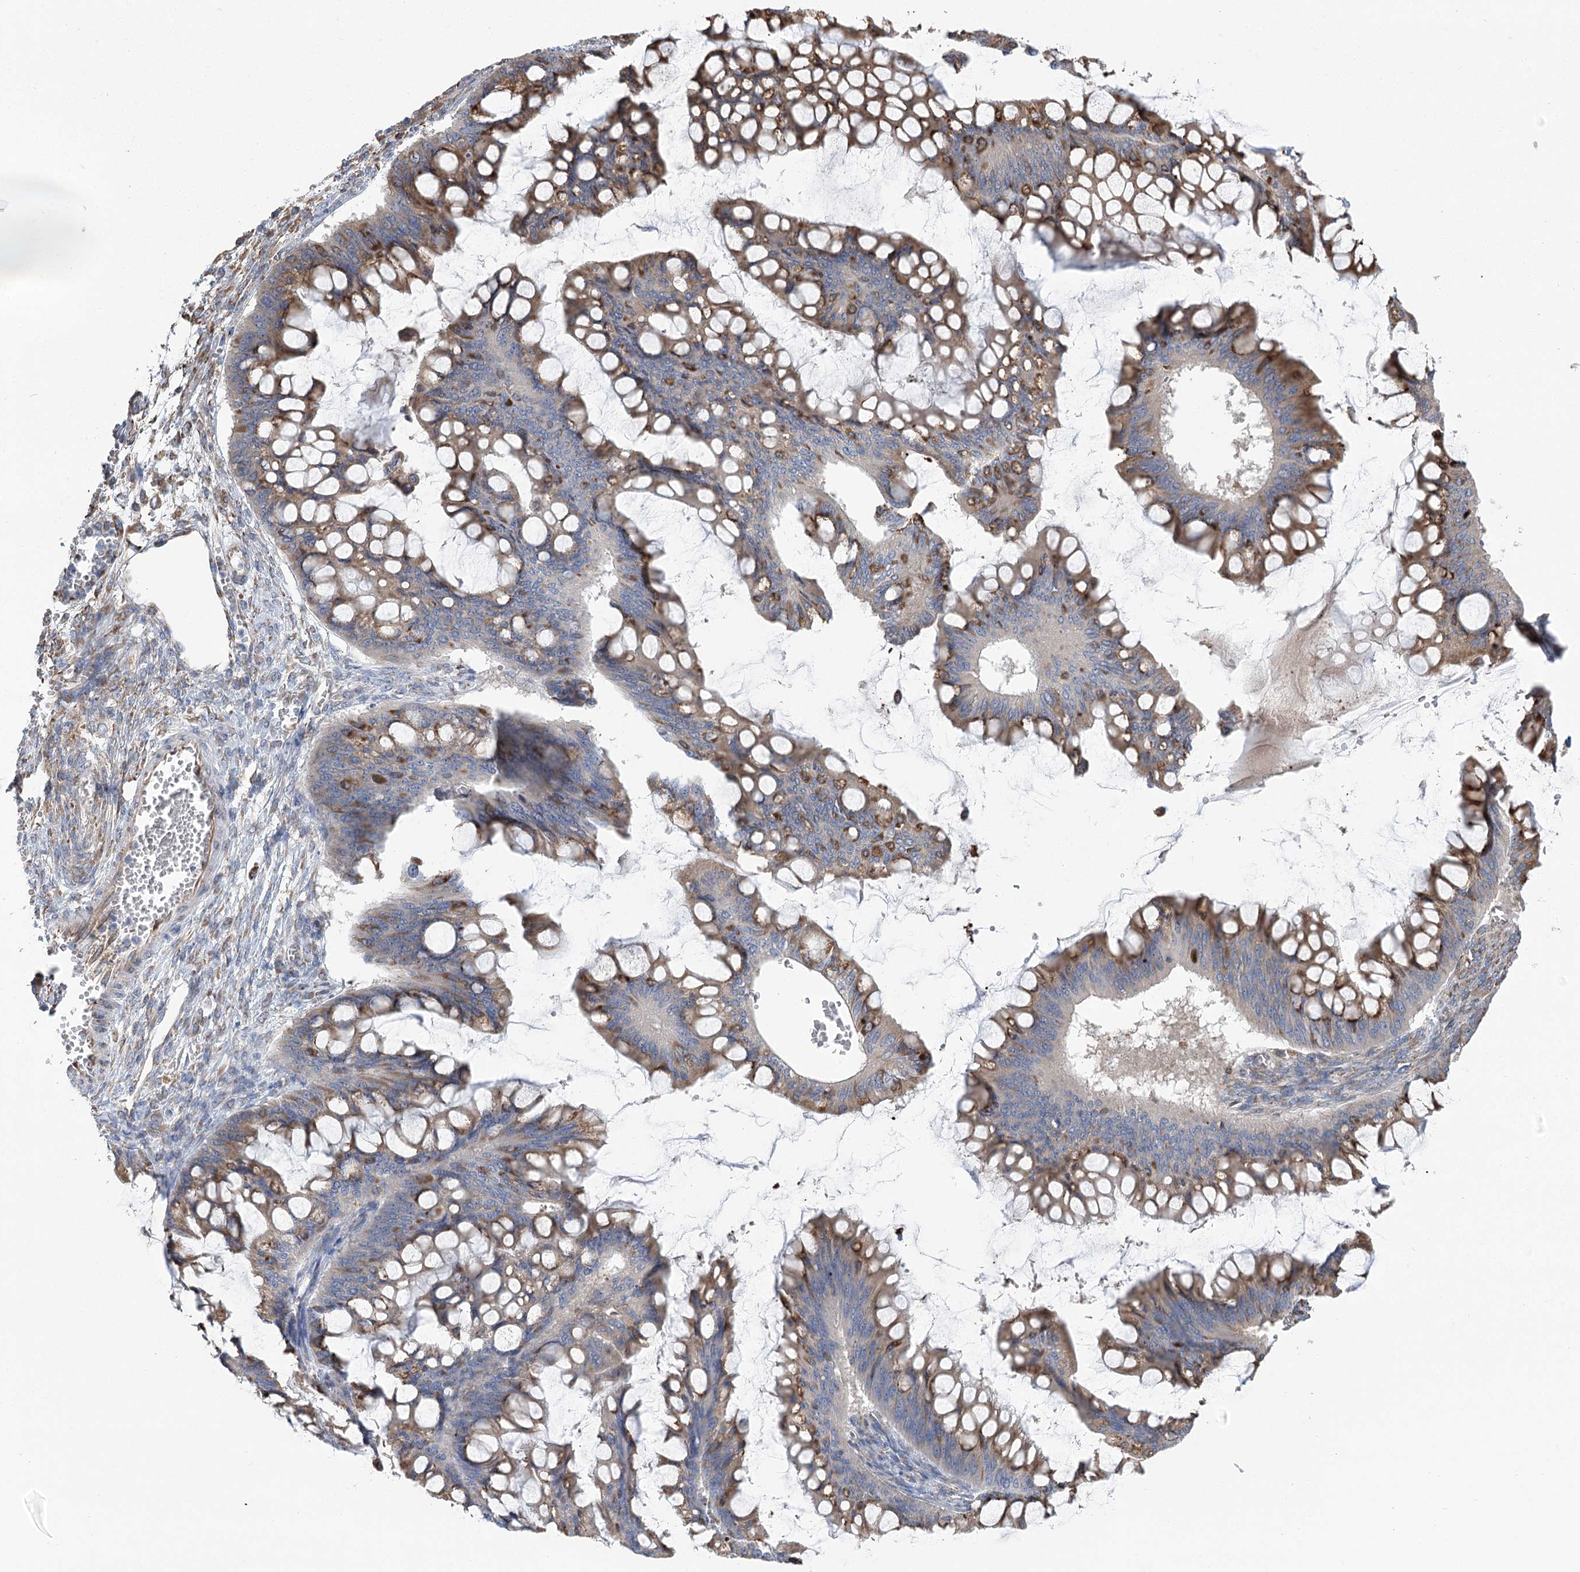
{"staining": {"intensity": "moderate", "quantity": "25%-75%", "location": "cytoplasmic/membranous"}, "tissue": "ovarian cancer", "cell_type": "Tumor cells", "image_type": "cancer", "snomed": [{"axis": "morphology", "description": "Cystadenocarcinoma, mucinous, NOS"}, {"axis": "topography", "description": "Ovary"}], "caption": "This is a micrograph of immunohistochemistry staining of ovarian cancer, which shows moderate positivity in the cytoplasmic/membranous of tumor cells.", "gene": "METTL24", "patient": {"sex": "female", "age": 73}}